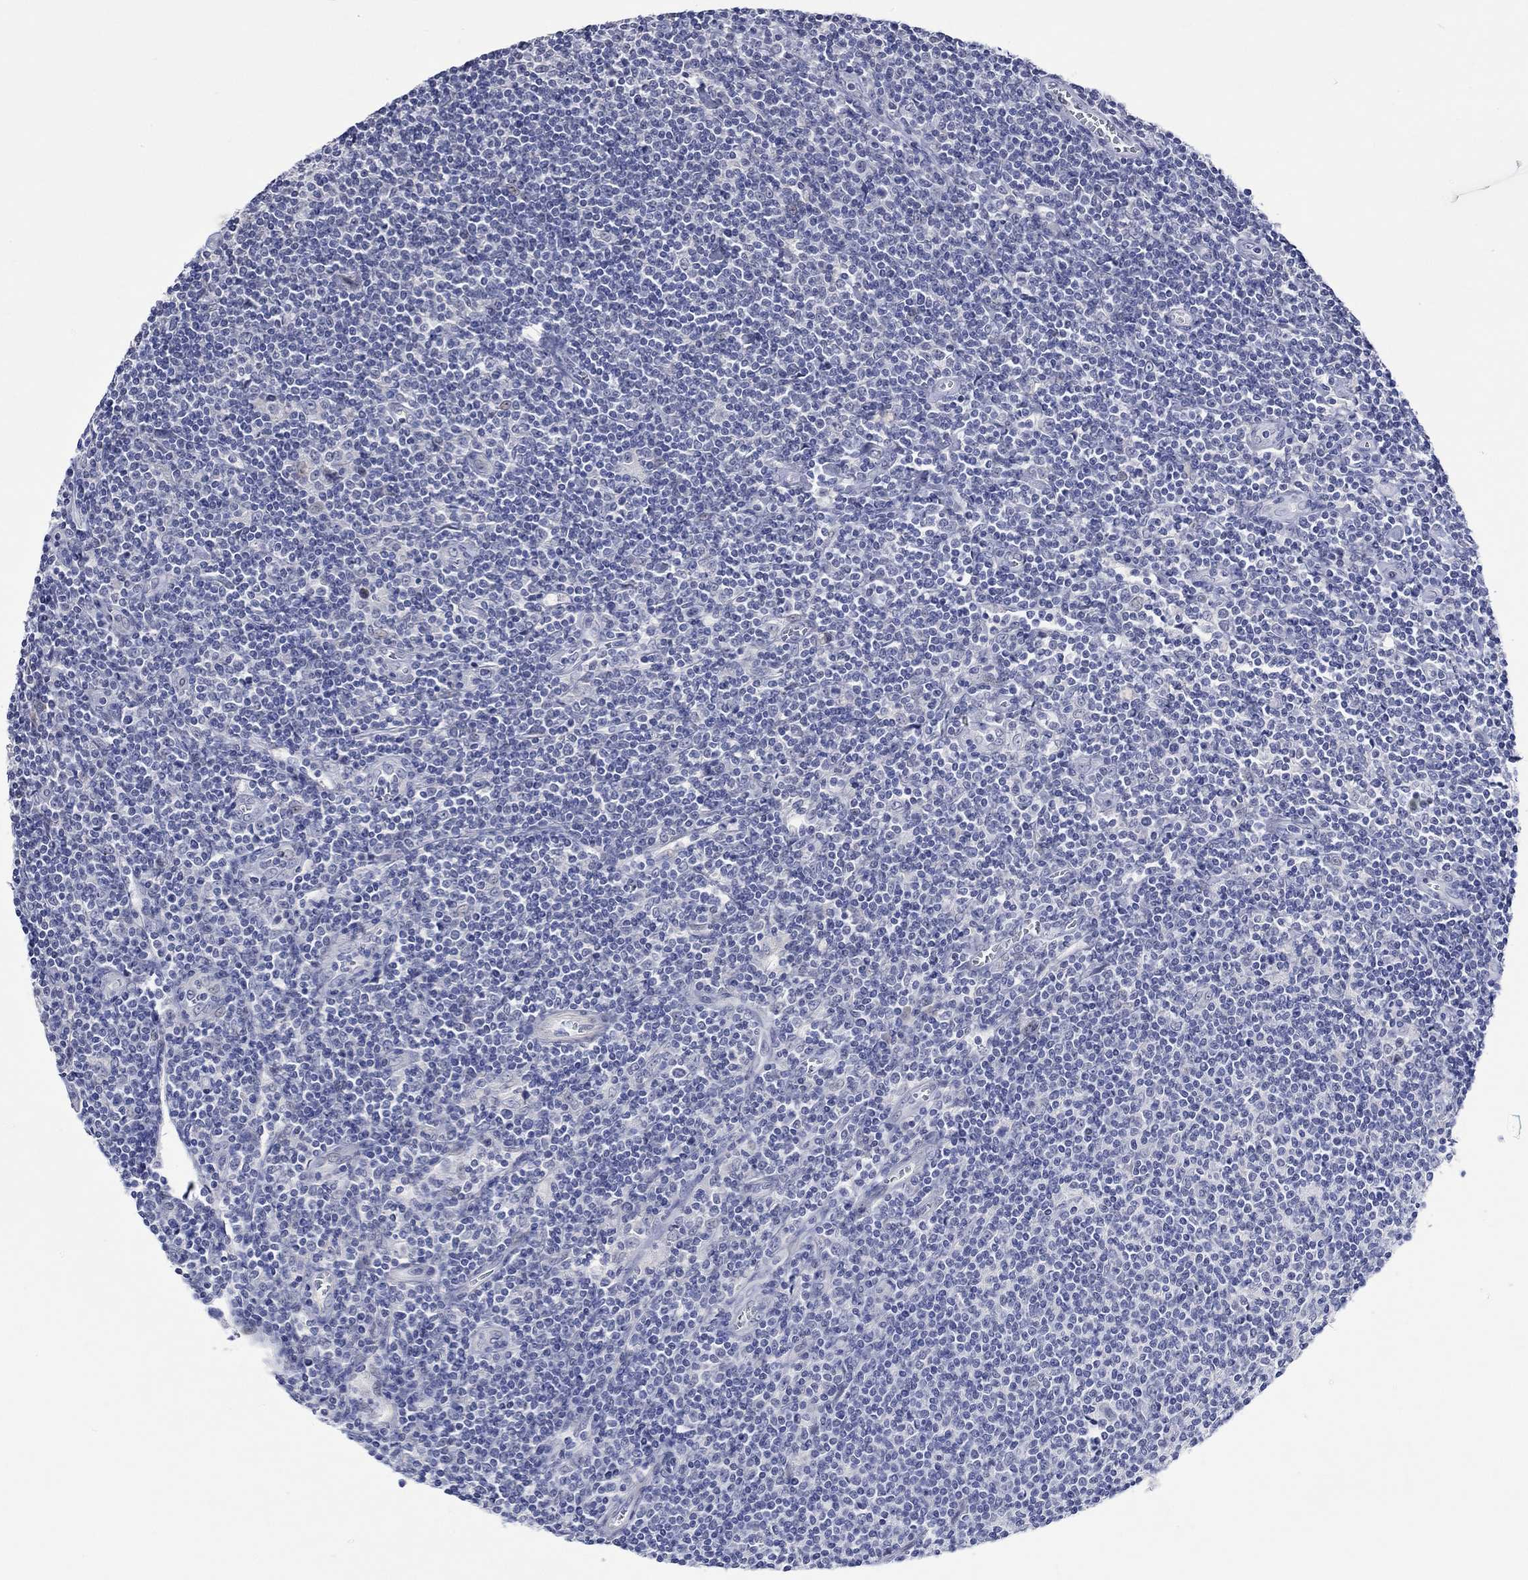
{"staining": {"intensity": "negative", "quantity": "none", "location": "none"}, "tissue": "lymphoma", "cell_type": "Tumor cells", "image_type": "cancer", "snomed": [{"axis": "morphology", "description": "Hodgkin's disease, NOS"}, {"axis": "topography", "description": "Lymph node"}], "caption": "Tumor cells are negative for protein expression in human lymphoma.", "gene": "CRYAB", "patient": {"sex": "male", "age": 40}}